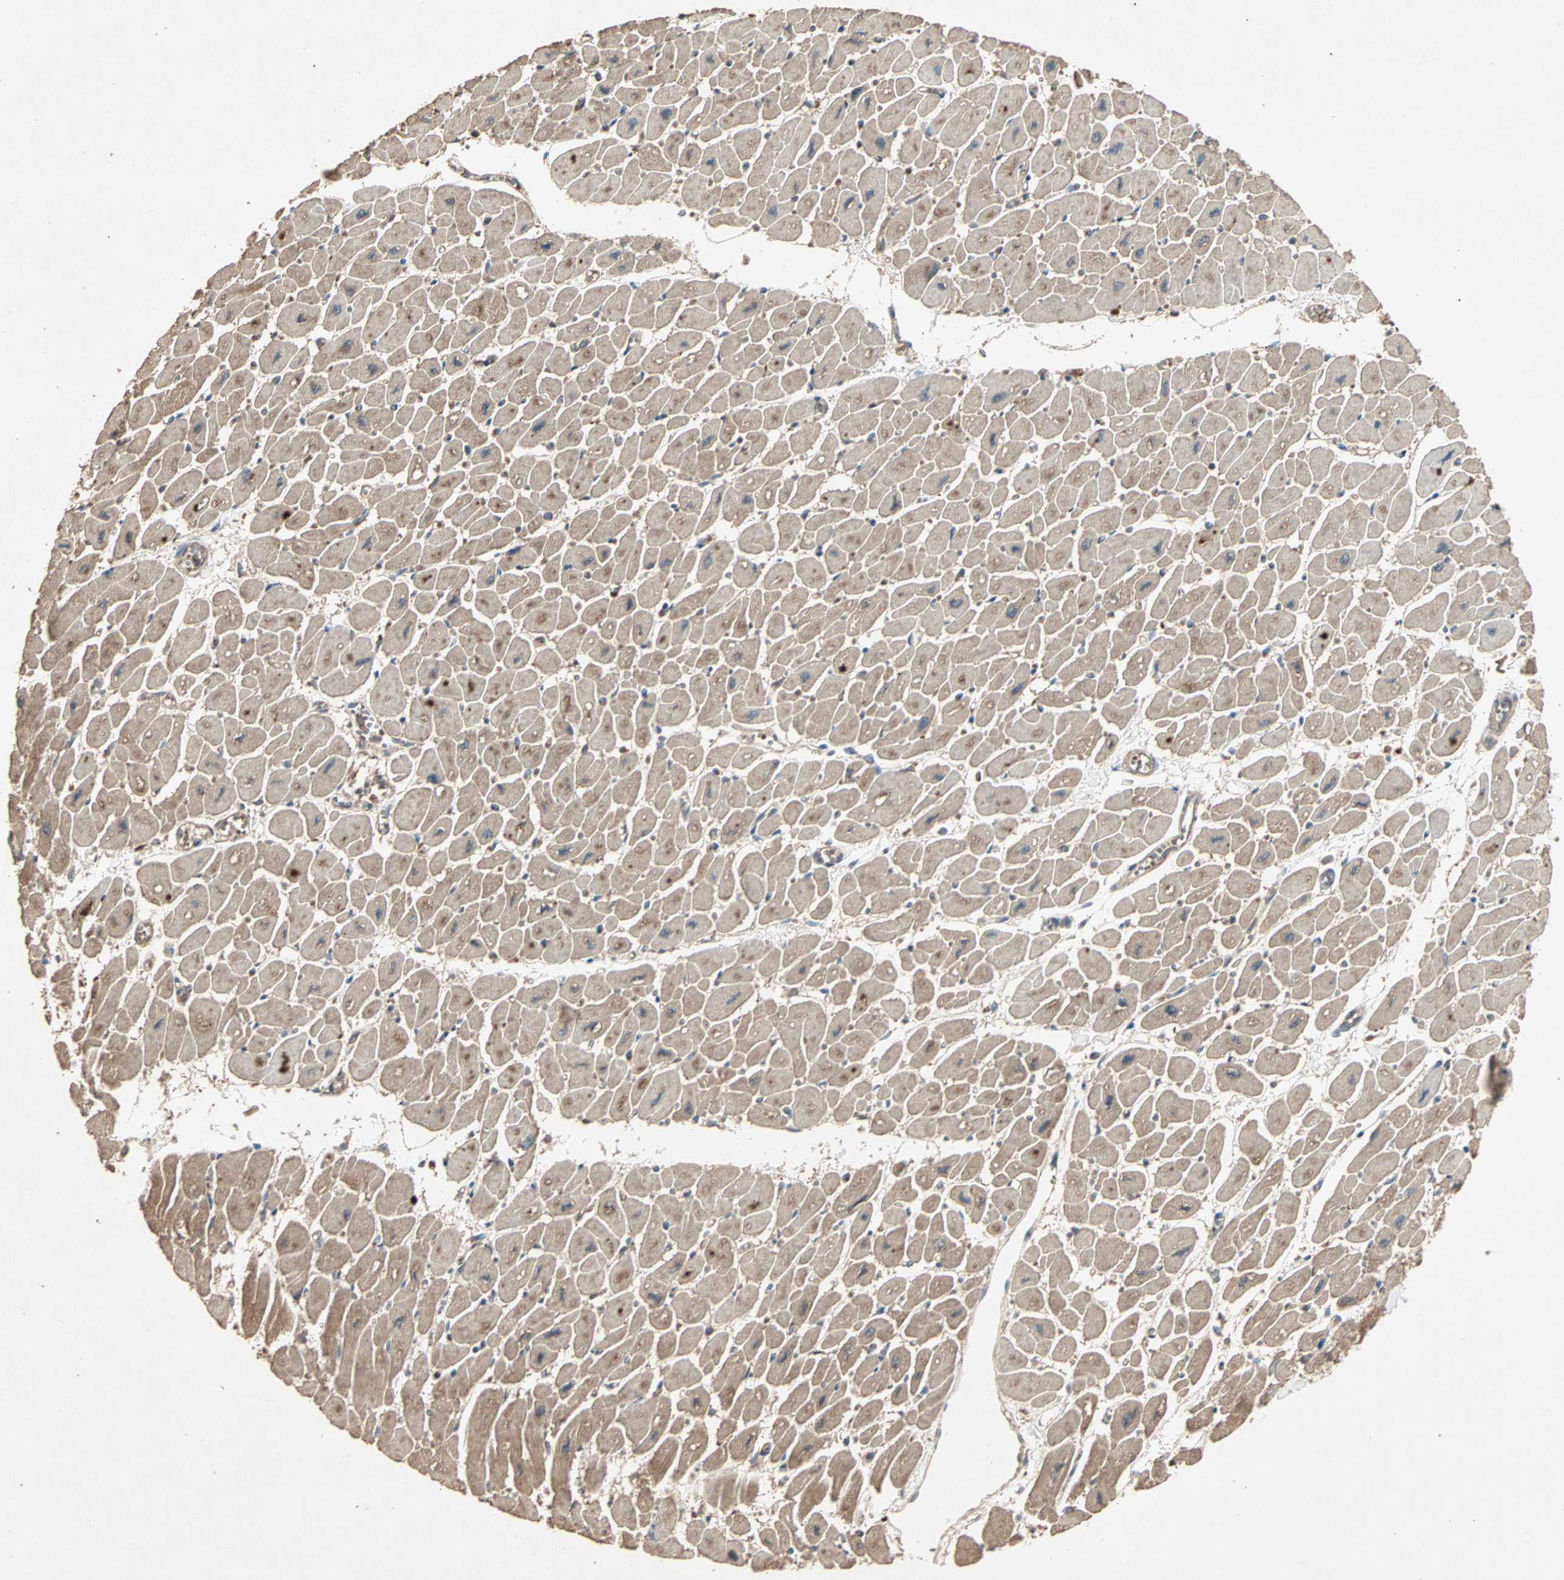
{"staining": {"intensity": "moderate", "quantity": ">75%", "location": "cytoplasmic/membranous,nuclear"}, "tissue": "heart muscle", "cell_type": "Cardiomyocytes", "image_type": "normal", "snomed": [{"axis": "morphology", "description": "Normal tissue, NOS"}, {"axis": "topography", "description": "Heart"}], "caption": "This is an image of immunohistochemistry staining of unremarkable heart muscle, which shows moderate positivity in the cytoplasmic/membranous,nuclear of cardiomyocytes.", "gene": "UBAC1", "patient": {"sex": "female", "age": 54}}